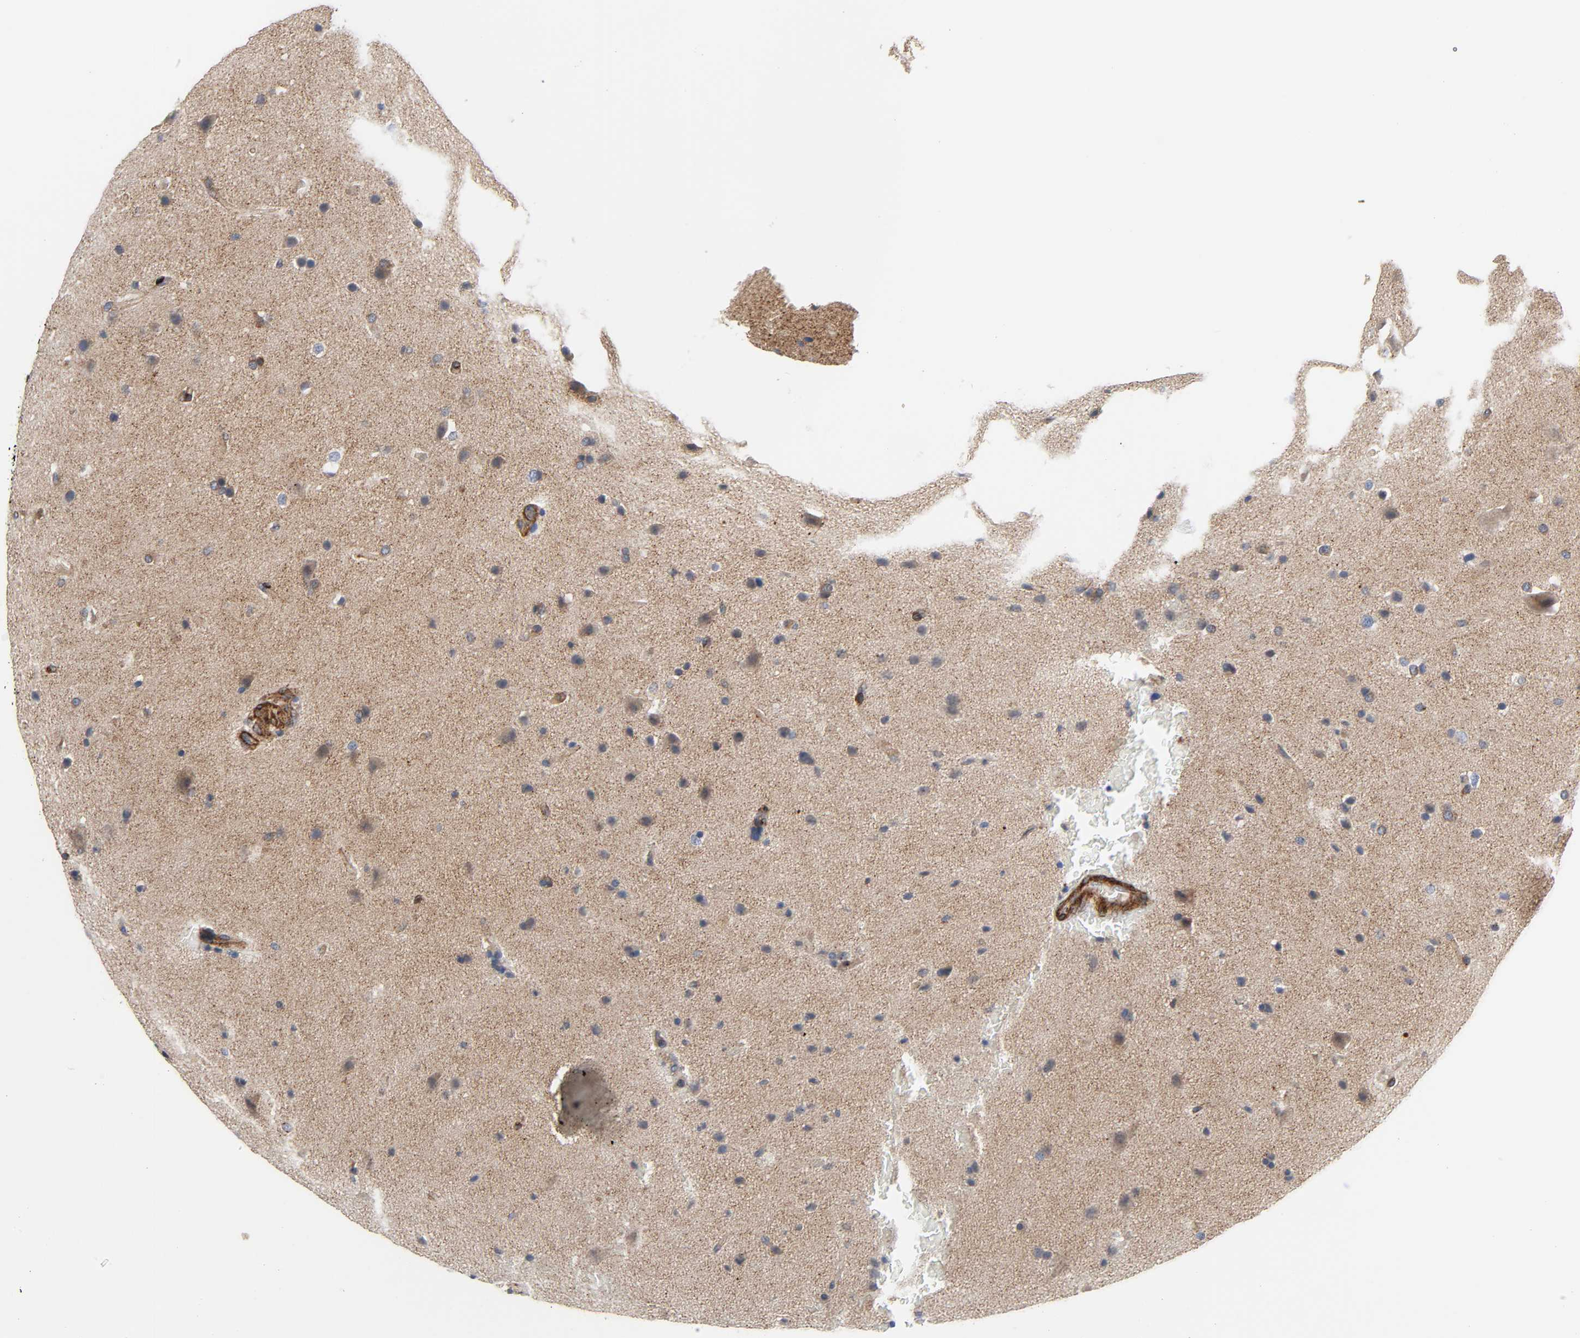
{"staining": {"intensity": "weak", "quantity": "25%-75%", "location": "cytoplasmic/membranous"}, "tissue": "glioma", "cell_type": "Tumor cells", "image_type": "cancer", "snomed": [{"axis": "morphology", "description": "Glioma, malignant, Low grade"}, {"axis": "topography", "description": "Cerebral cortex"}], "caption": "Immunohistochemistry (IHC) (DAB (3,3'-diaminobenzidine)) staining of human malignant low-grade glioma displays weak cytoplasmic/membranous protein positivity in approximately 25%-75% of tumor cells.", "gene": "ARHGAP1", "patient": {"sex": "female", "age": 47}}